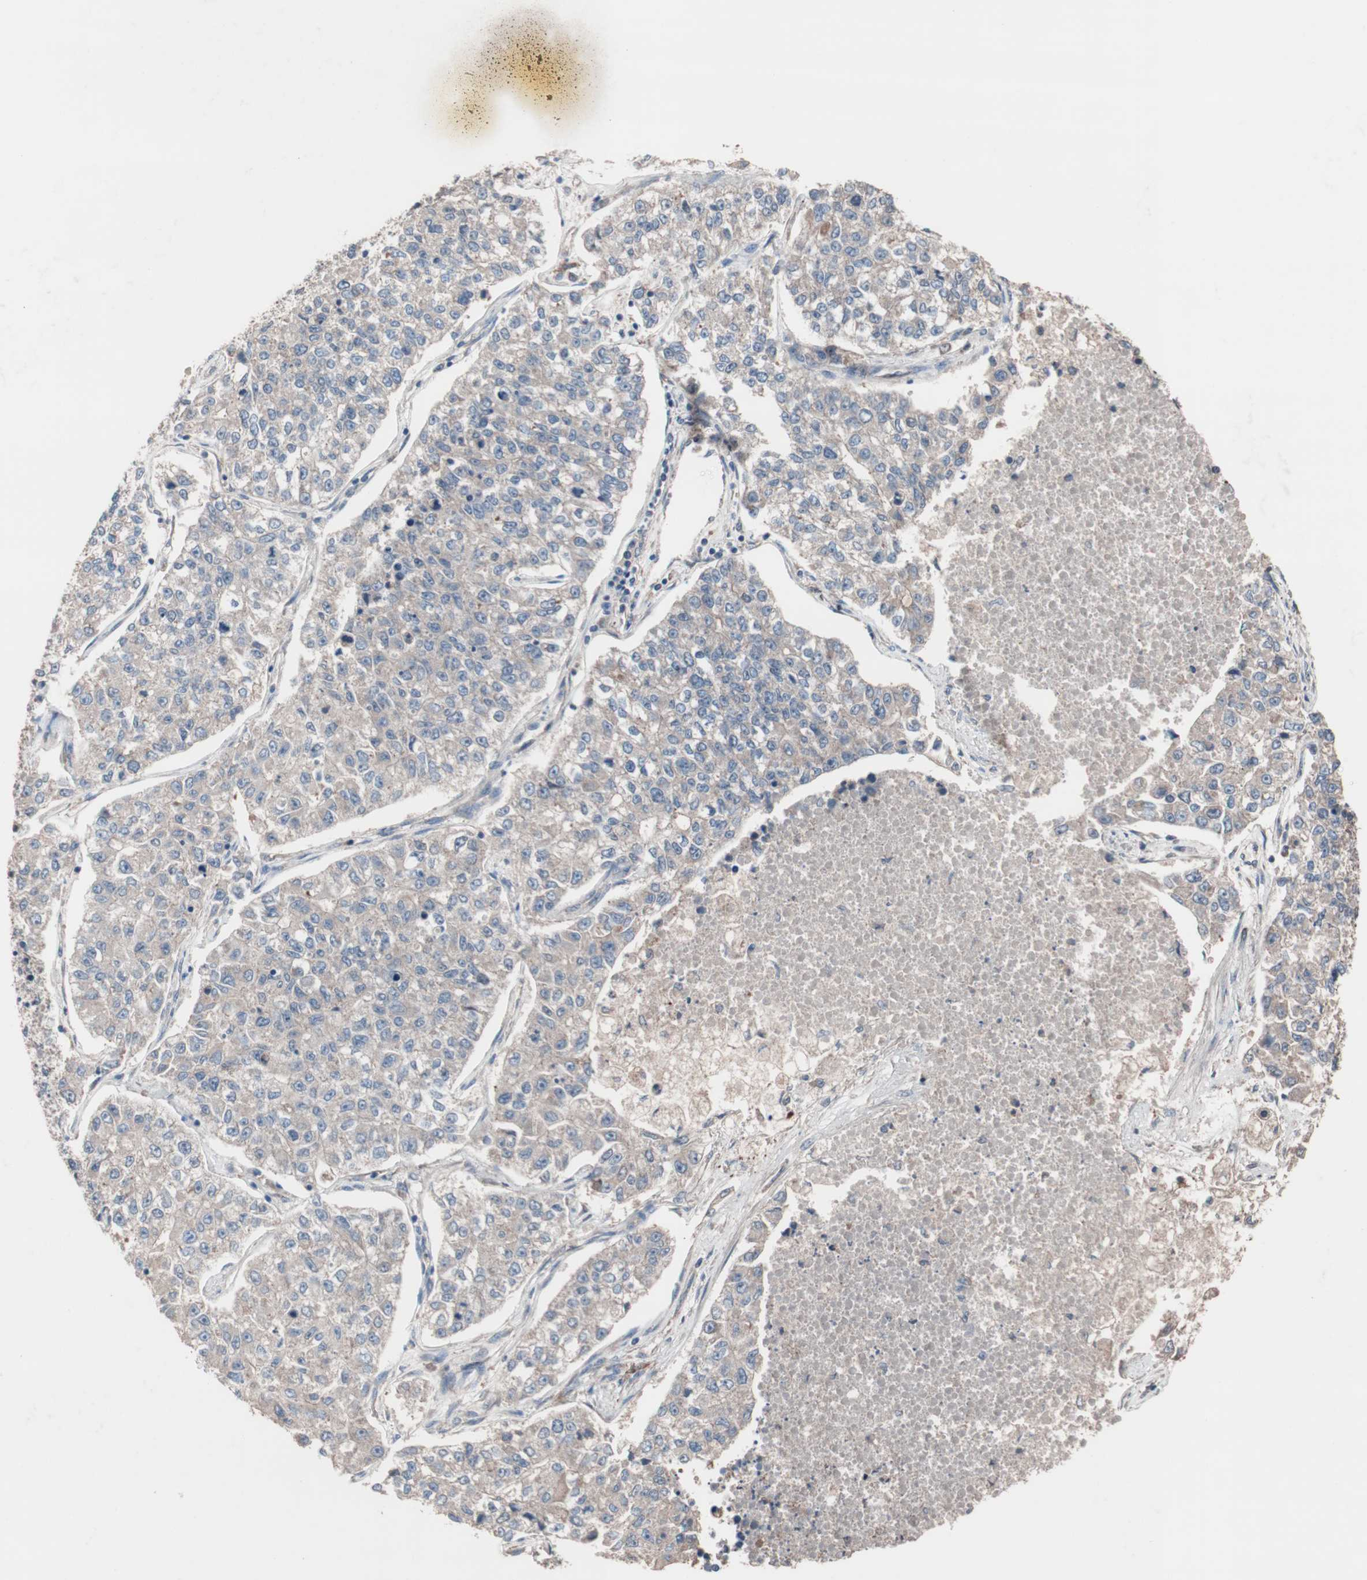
{"staining": {"intensity": "weak", "quantity": "25%-75%", "location": "cytoplasmic/membranous"}, "tissue": "lung cancer", "cell_type": "Tumor cells", "image_type": "cancer", "snomed": [{"axis": "morphology", "description": "Adenocarcinoma, NOS"}, {"axis": "topography", "description": "Lung"}], "caption": "This is an image of immunohistochemistry (IHC) staining of adenocarcinoma (lung), which shows weak staining in the cytoplasmic/membranous of tumor cells.", "gene": "ATG7", "patient": {"sex": "male", "age": 49}}